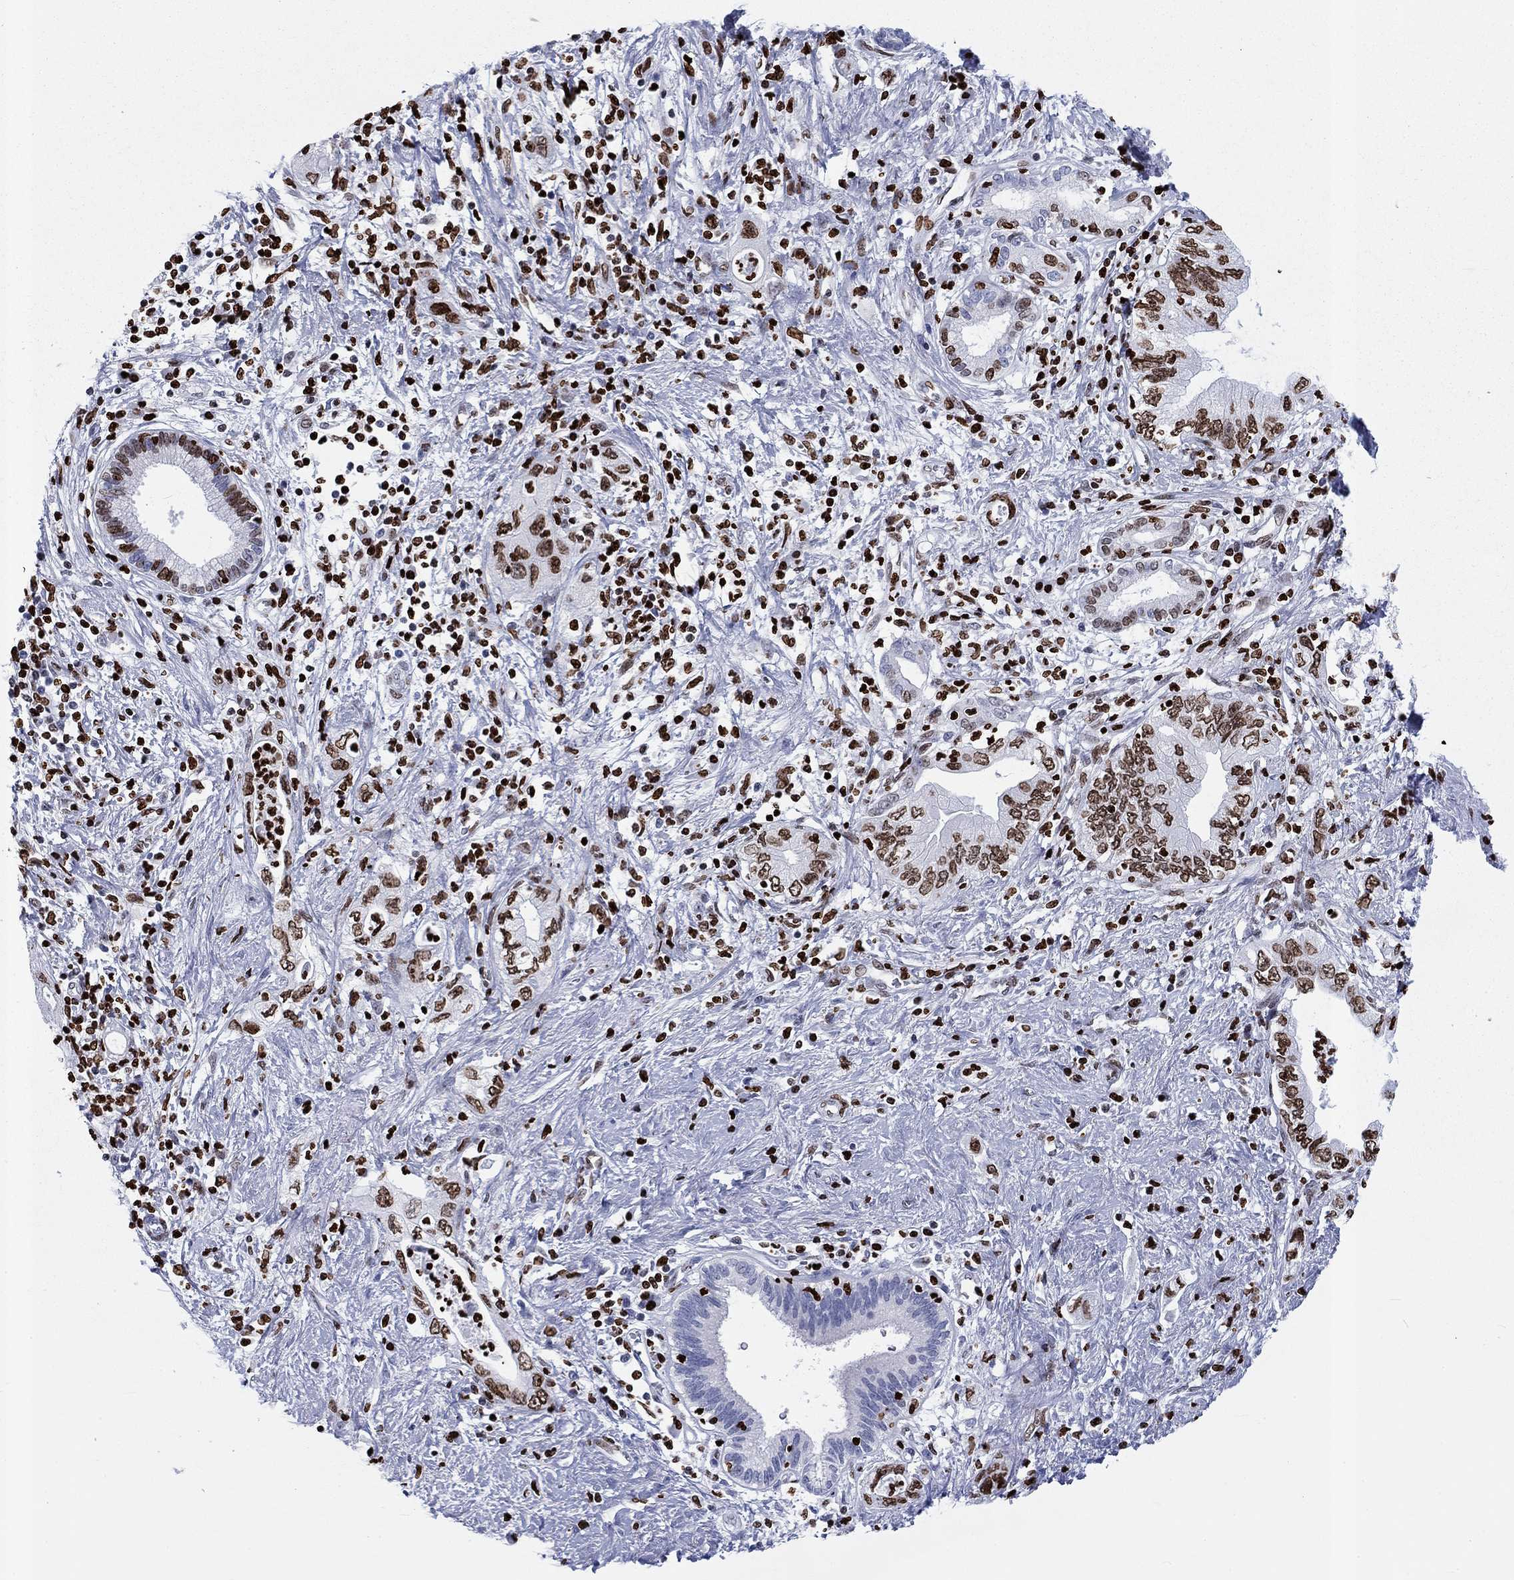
{"staining": {"intensity": "strong", "quantity": "25%-75%", "location": "nuclear"}, "tissue": "pancreatic cancer", "cell_type": "Tumor cells", "image_type": "cancer", "snomed": [{"axis": "morphology", "description": "Adenocarcinoma, NOS"}, {"axis": "topography", "description": "Pancreas"}], "caption": "This is a histology image of immunohistochemistry staining of adenocarcinoma (pancreatic), which shows strong expression in the nuclear of tumor cells.", "gene": "H1-5", "patient": {"sex": "female", "age": 73}}